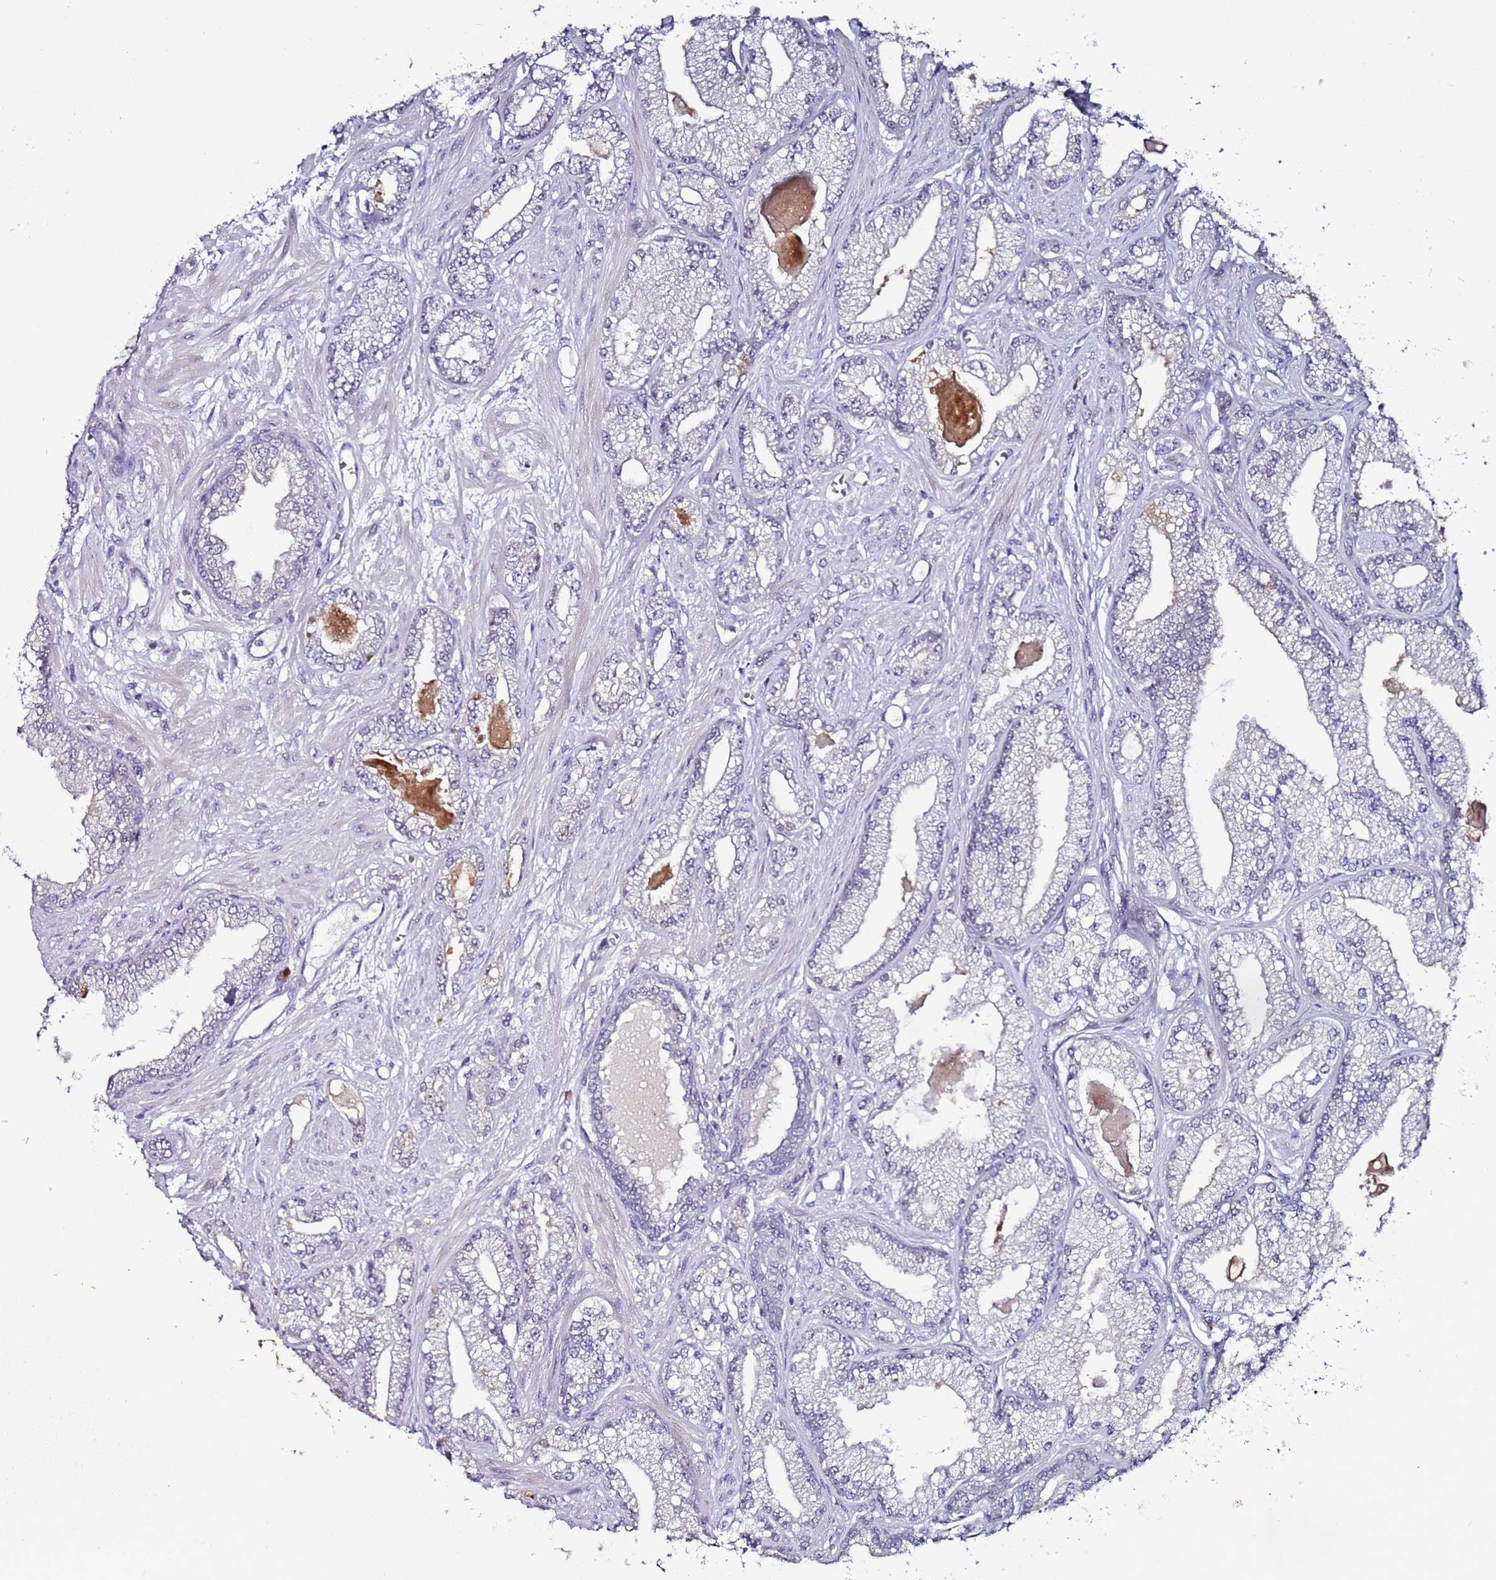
{"staining": {"intensity": "negative", "quantity": "none", "location": "none"}, "tissue": "prostate cancer", "cell_type": "Tumor cells", "image_type": "cancer", "snomed": [{"axis": "morphology", "description": "Adenocarcinoma, Low grade"}, {"axis": "topography", "description": "Prostate"}], "caption": "This is an IHC micrograph of human prostate low-grade adenocarcinoma. There is no expression in tumor cells.", "gene": "PSMA7", "patient": {"sex": "male", "age": 64}}